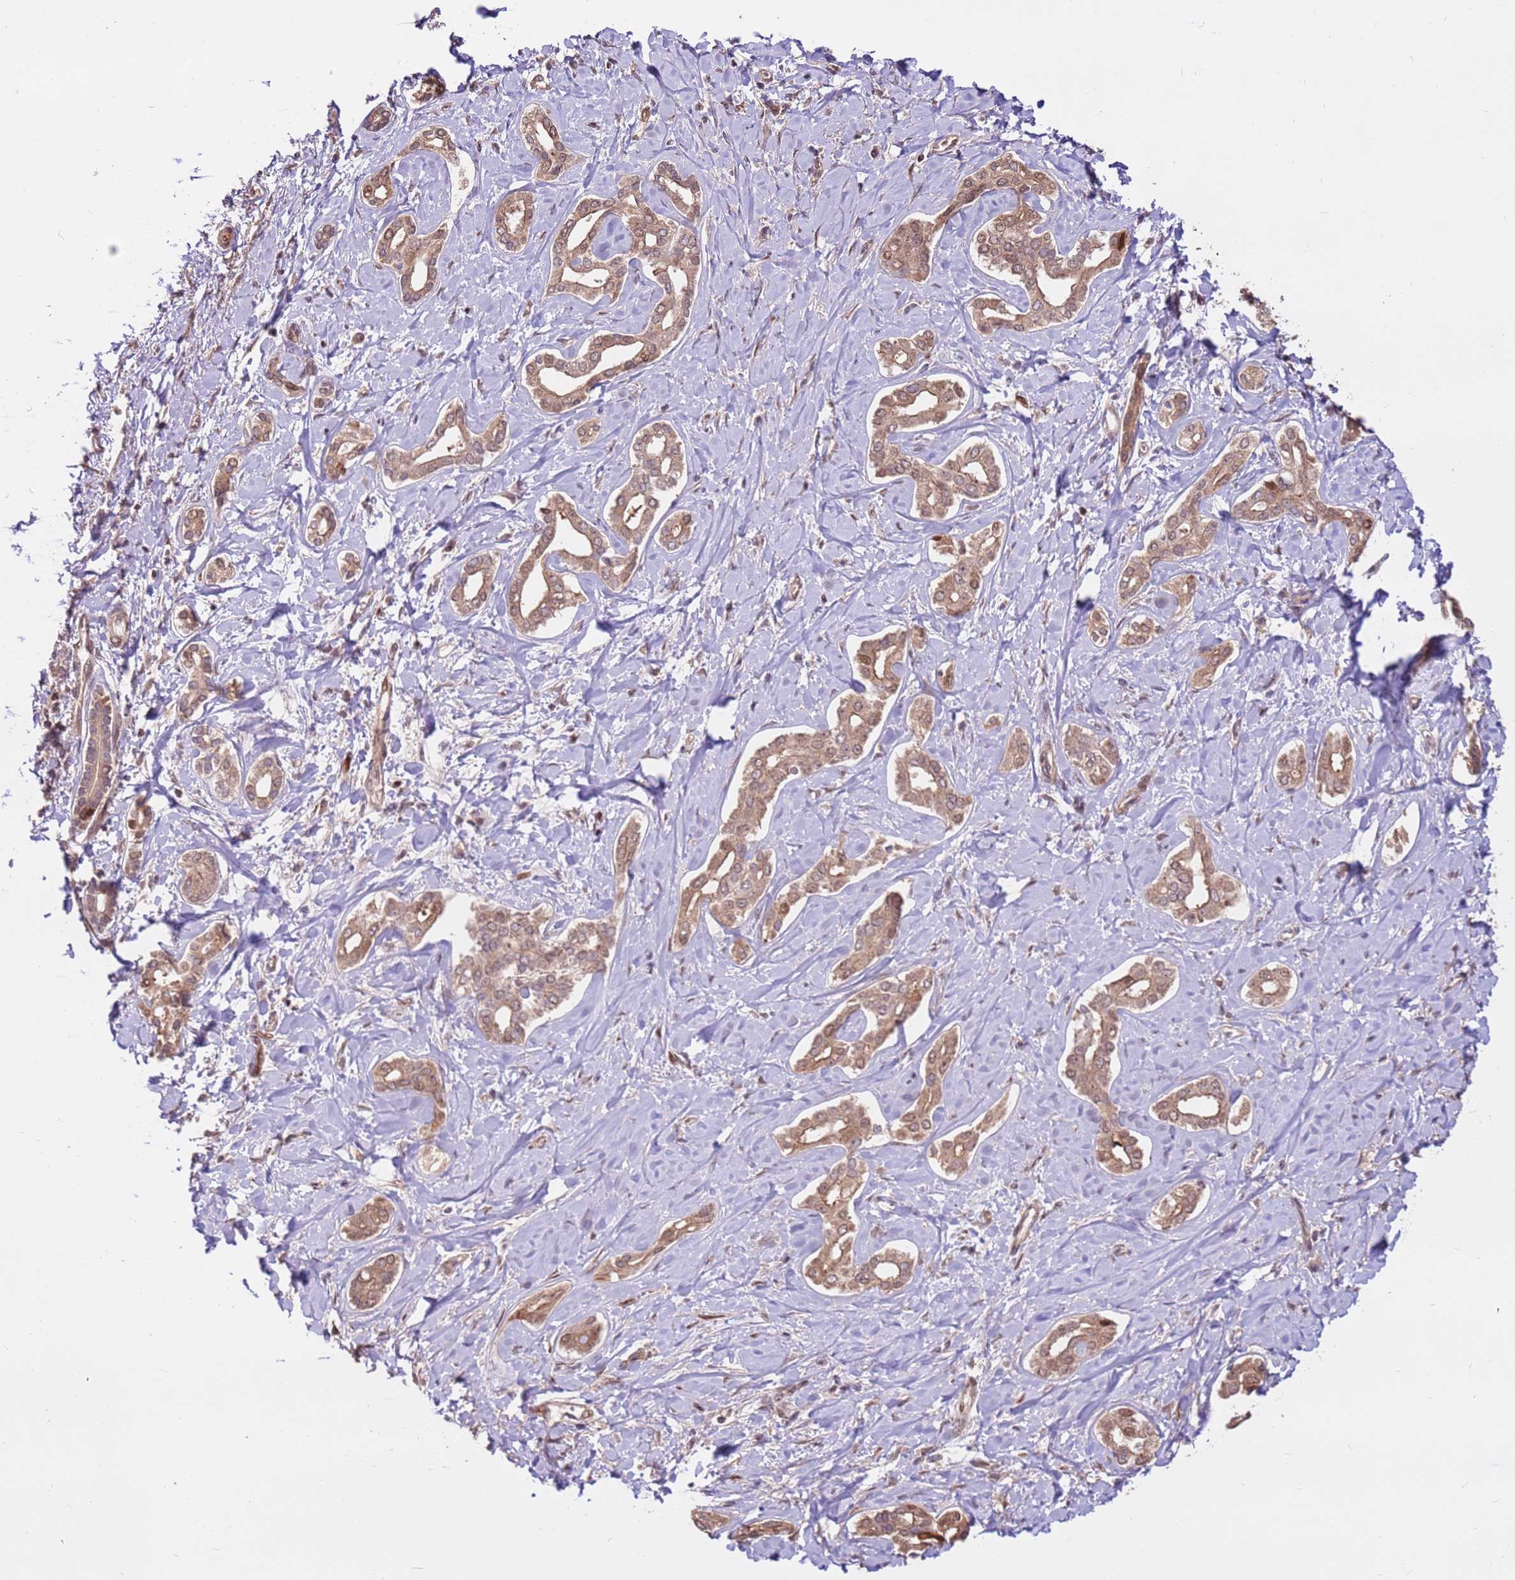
{"staining": {"intensity": "weak", "quantity": ">75%", "location": "cytoplasmic/membranous,nuclear"}, "tissue": "liver cancer", "cell_type": "Tumor cells", "image_type": "cancer", "snomed": [{"axis": "morphology", "description": "Cholangiocarcinoma"}, {"axis": "topography", "description": "Liver"}], "caption": "High-power microscopy captured an IHC histopathology image of cholangiocarcinoma (liver), revealing weak cytoplasmic/membranous and nuclear staining in approximately >75% of tumor cells.", "gene": "CCDC112", "patient": {"sex": "female", "age": 77}}